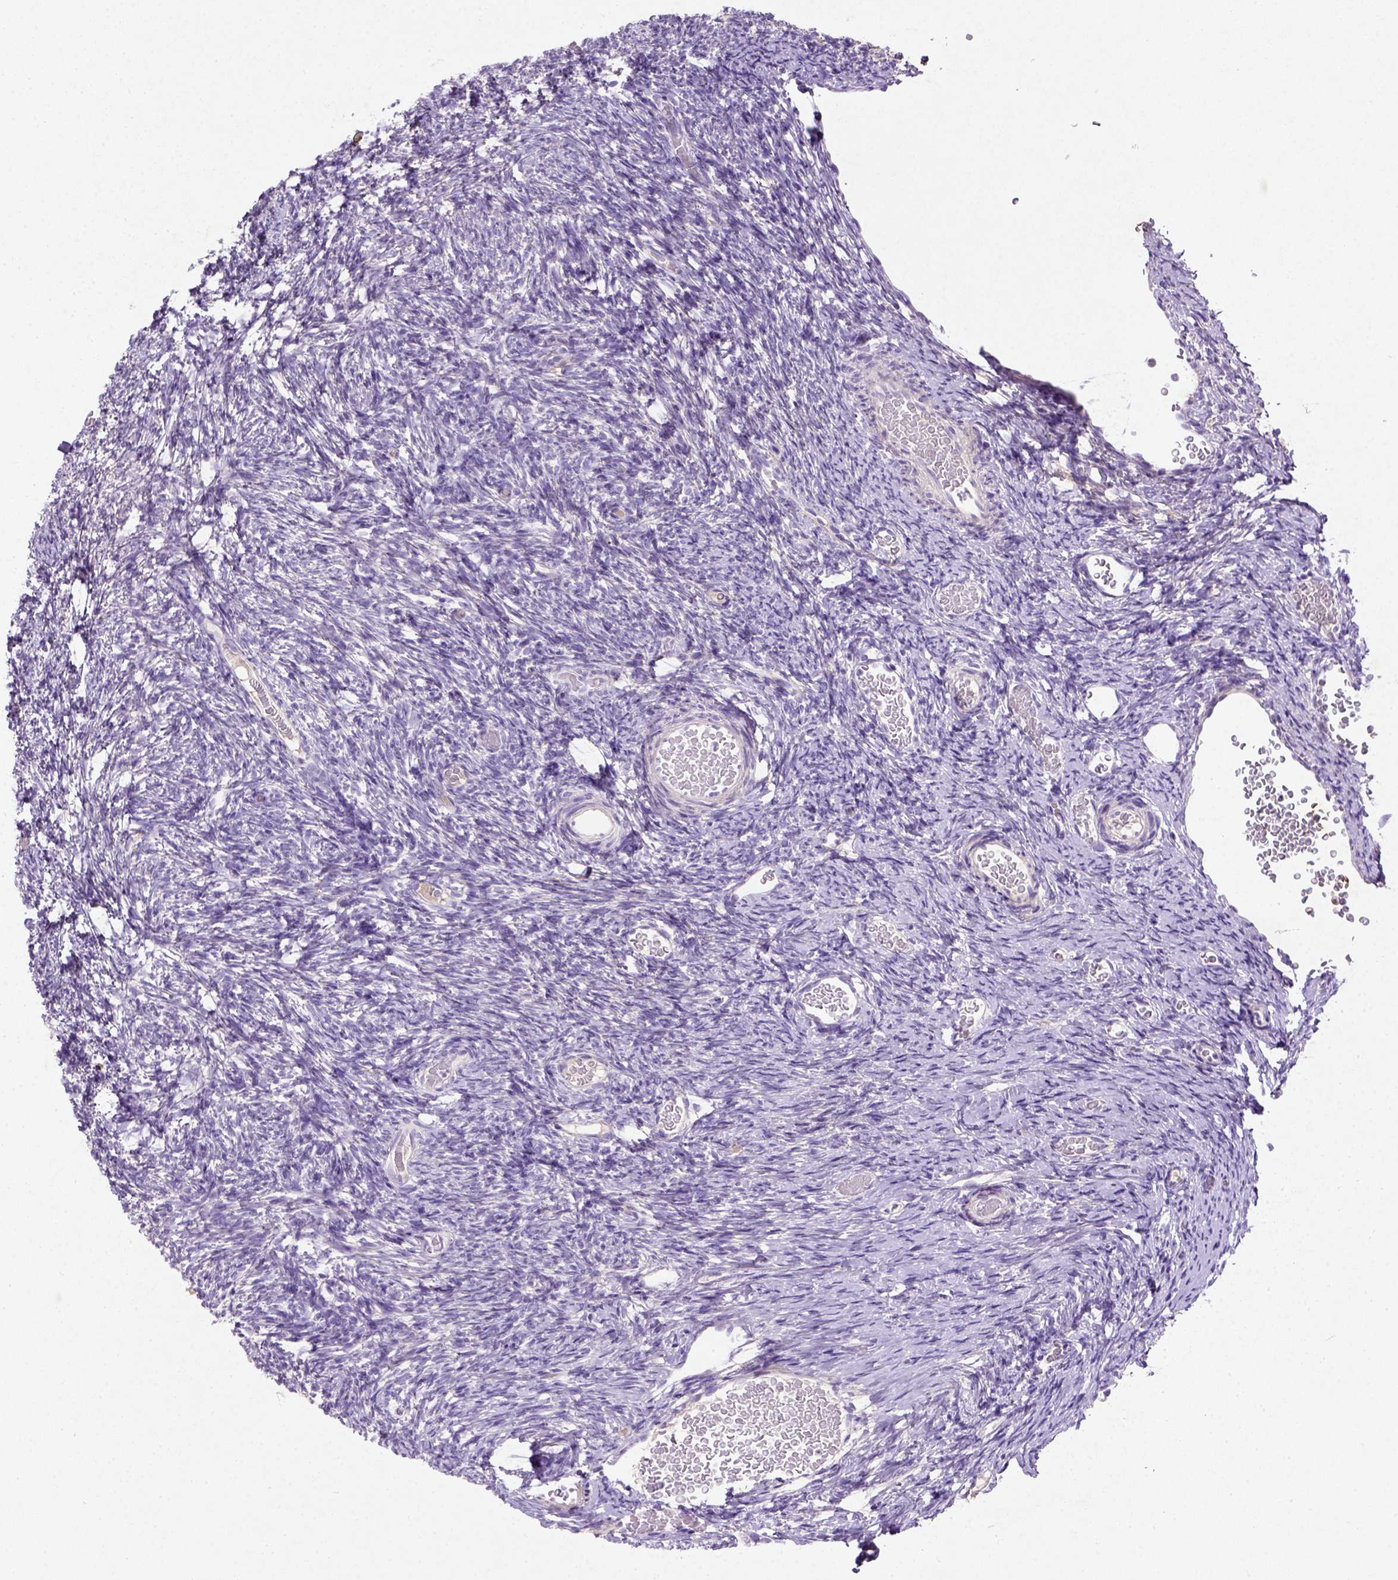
{"staining": {"intensity": "negative", "quantity": "none", "location": "none"}, "tissue": "ovary", "cell_type": "Follicle cells", "image_type": "normal", "snomed": [{"axis": "morphology", "description": "Normal tissue, NOS"}, {"axis": "topography", "description": "Ovary"}], "caption": "This is an immunohistochemistry (IHC) photomicrograph of normal ovary. There is no positivity in follicle cells.", "gene": "NUDT2", "patient": {"sex": "female", "age": 39}}